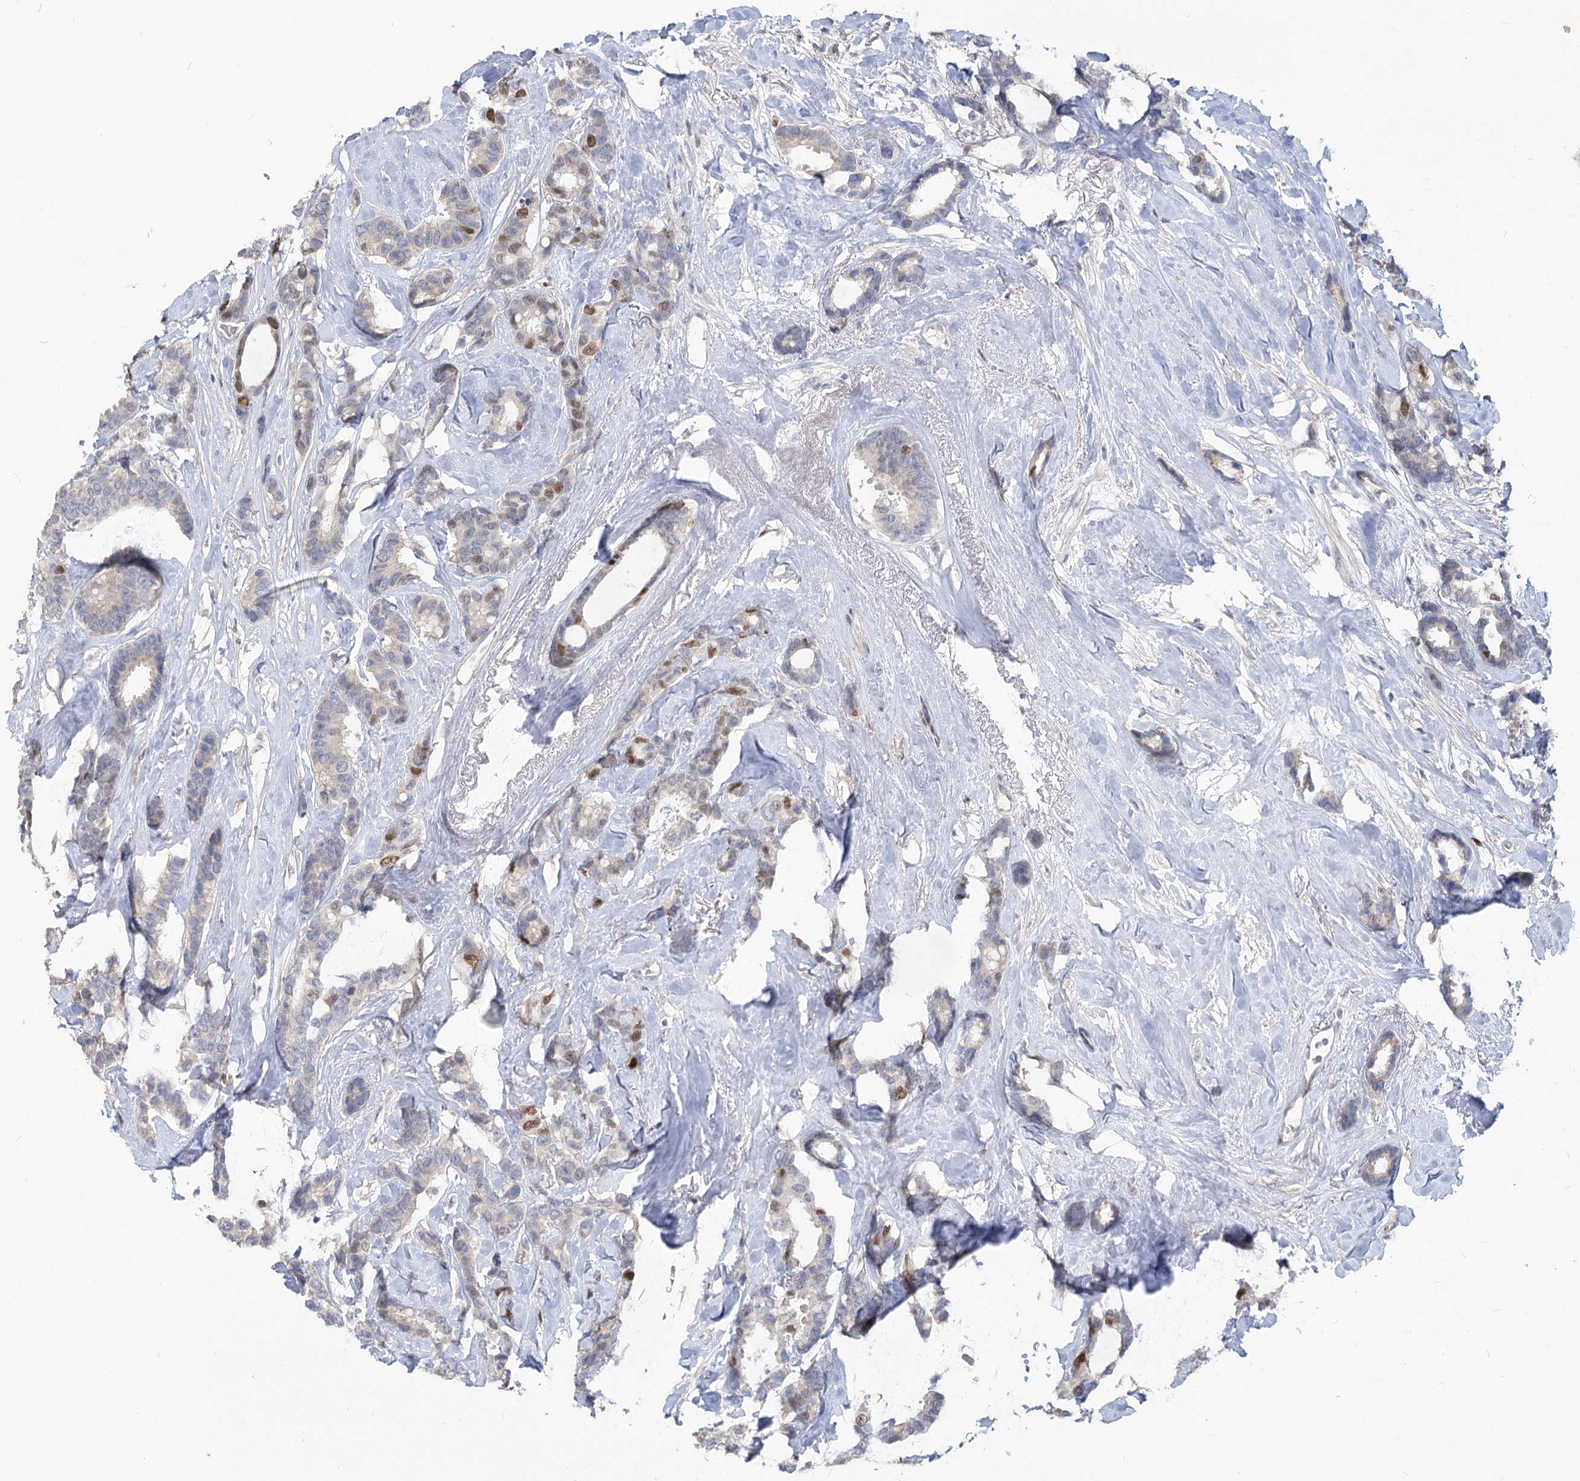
{"staining": {"intensity": "moderate", "quantity": "<25%", "location": "nuclear"}, "tissue": "breast cancer", "cell_type": "Tumor cells", "image_type": "cancer", "snomed": [{"axis": "morphology", "description": "Duct carcinoma"}, {"axis": "topography", "description": "Breast"}], "caption": "Immunohistochemistry (IHC) photomicrograph of neoplastic tissue: breast invasive ductal carcinoma stained using immunohistochemistry shows low levels of moderate protein expression localized specifically in the nuclear of tumor cells, appearing as a nuclear brown color.", "gene": "PIK3C2A", "patient": {"sex": "female", "age": 87}}